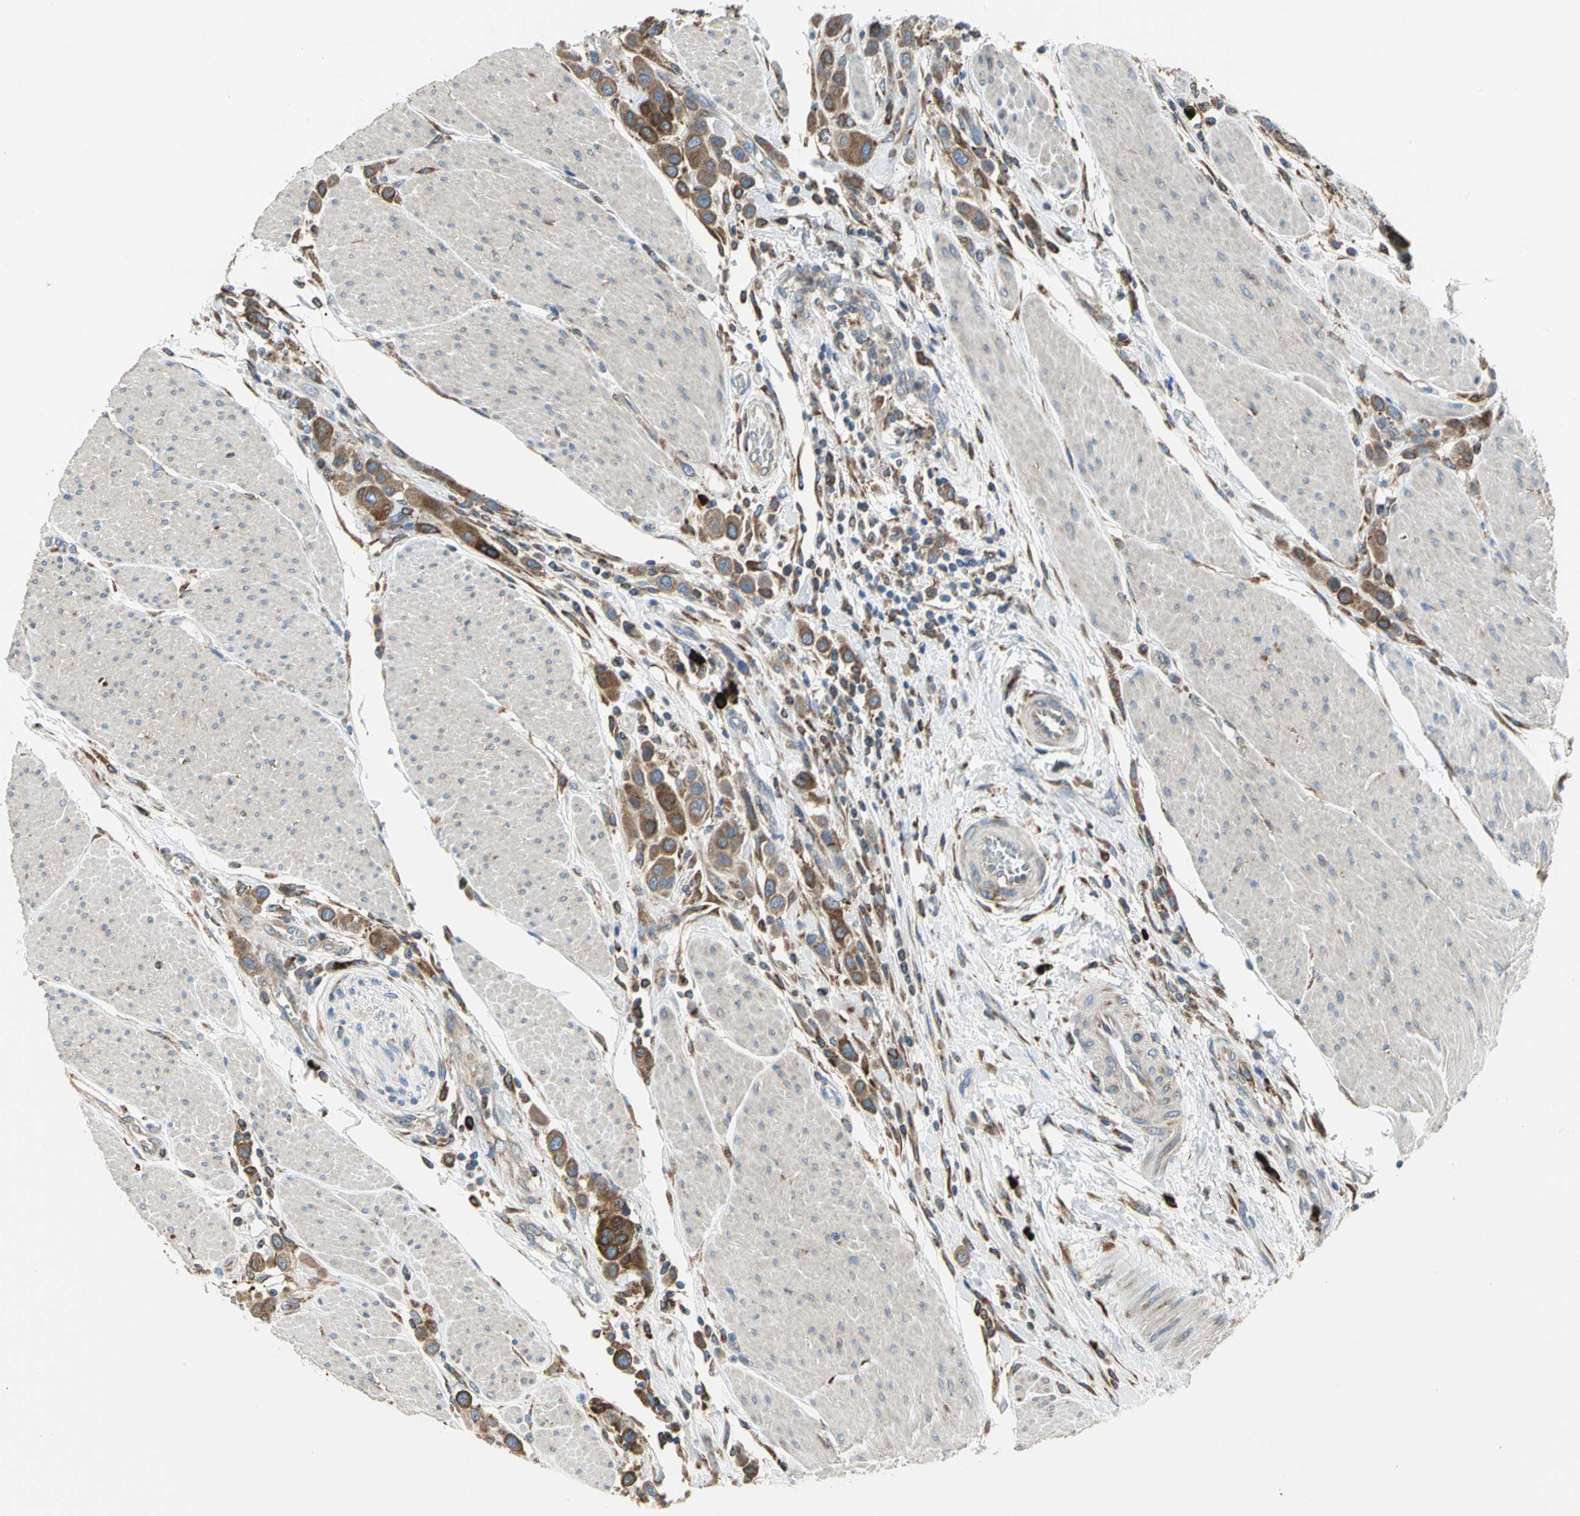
{"staining": {"intensity": "moderate", "quantity": ">75%", "location": "cytoplasmic/membranous"}, "tissue": "urothelial cancer", "cell_type": "Tumor cells", "image_type": "cancer", "snomed": [{"axis": "morphology", "description": "Urothelial carcinoma, High grade"}, {"axis": "topography", "description": "Urinary bladder"}], "caption": "Immunohistochemistry (IHC) photomicrograph of human urothelial cancer stained for a protein (brown), which demonstrates medium levels of moderate cytoplasmic/membranous staining in approximately >75% of tumor cells.", "gene": "SDF2L1", "patient": {"sex": "male", "age": 50}}